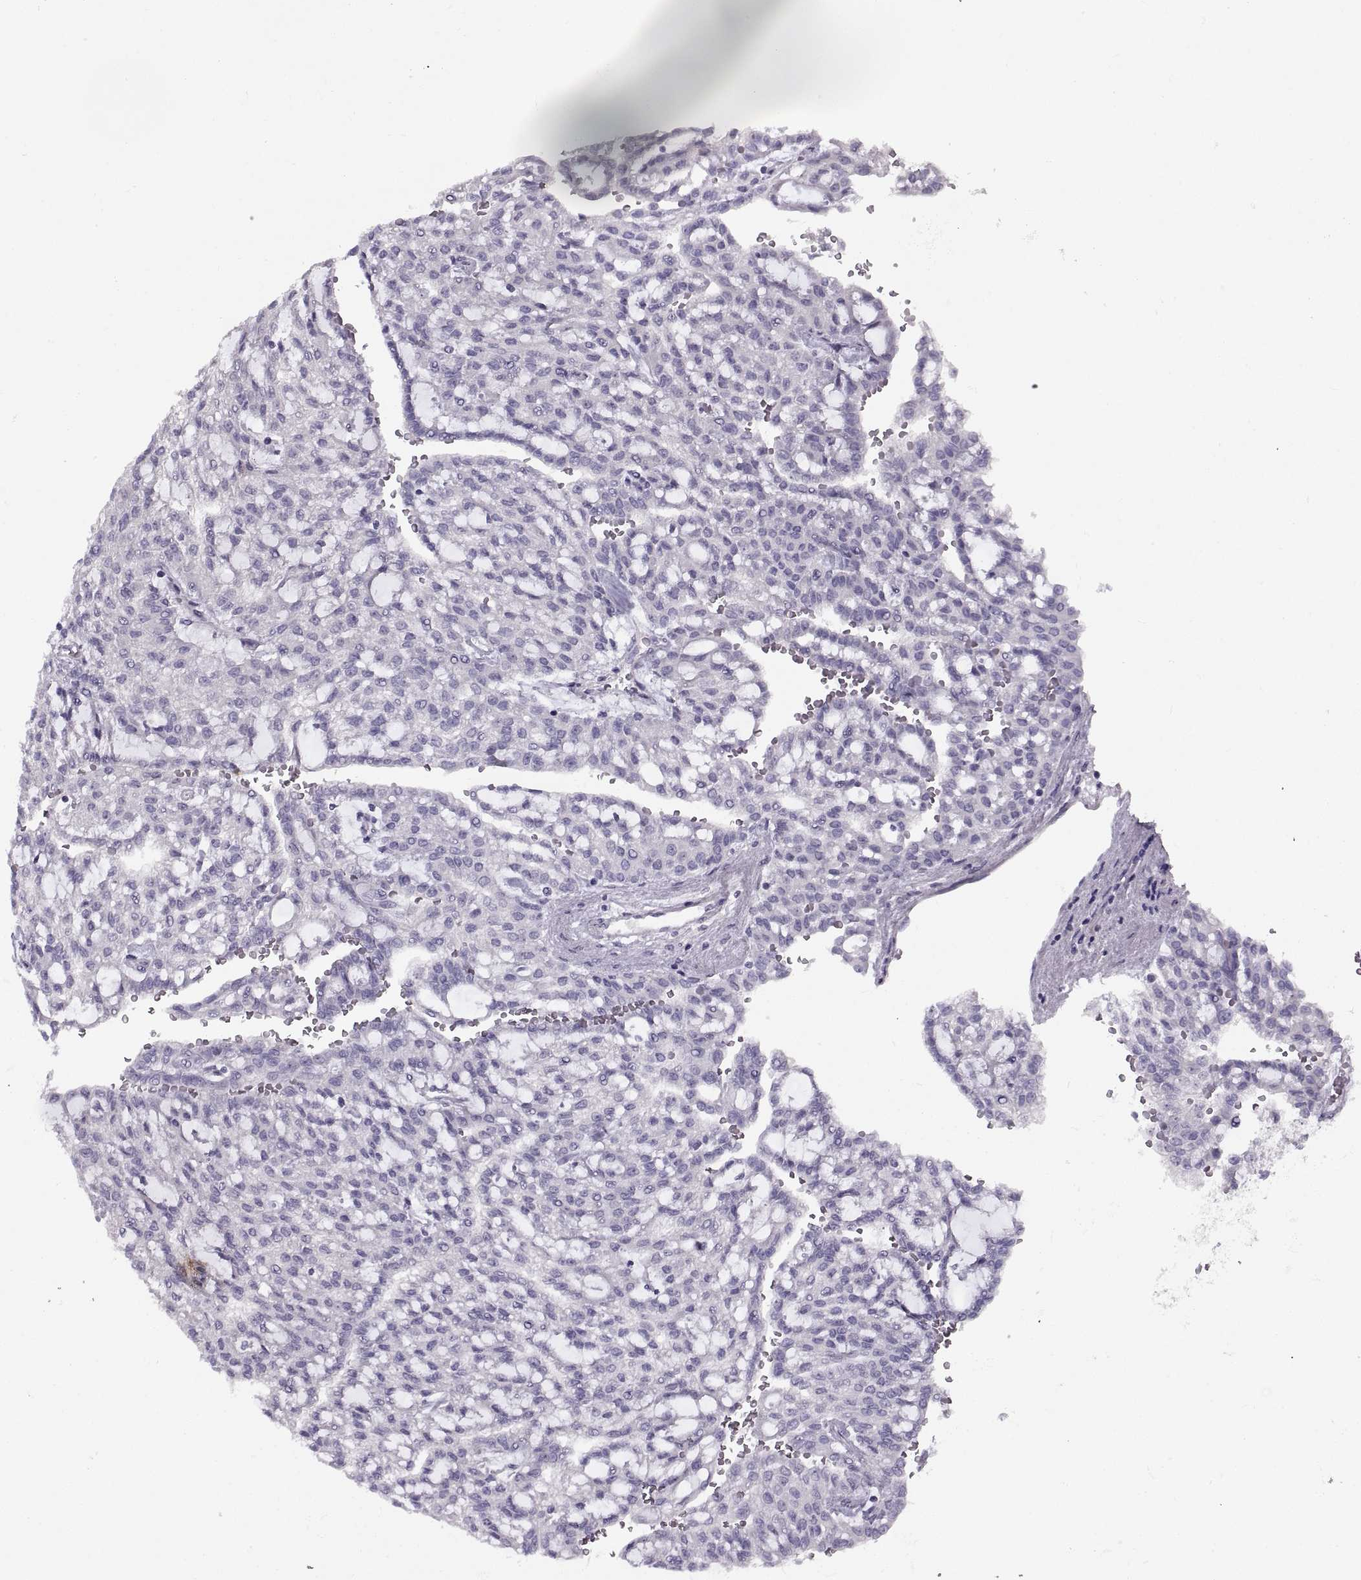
{"staining": {"intensity": "negative", "quantity": "none", "location": "none"}, "tissue": "renal cancer", "cell_type": "Tumor cells", "image_type": "cancer", "snomed": [{"axis": "morphology", "description": "Adenocarcinoma, NOS"}, {"axis": "topography", "description": "Kidney"}], "caption": "Adenocarcinoma (renal) was stained to show a protein in brown. There is no significant expression in tumor cells. (DAB immunohistochemistry (IHC) with hematoxylin counter stain).", "gene": "BSPH1", "patient": {"sex": "male", "age": 63}}